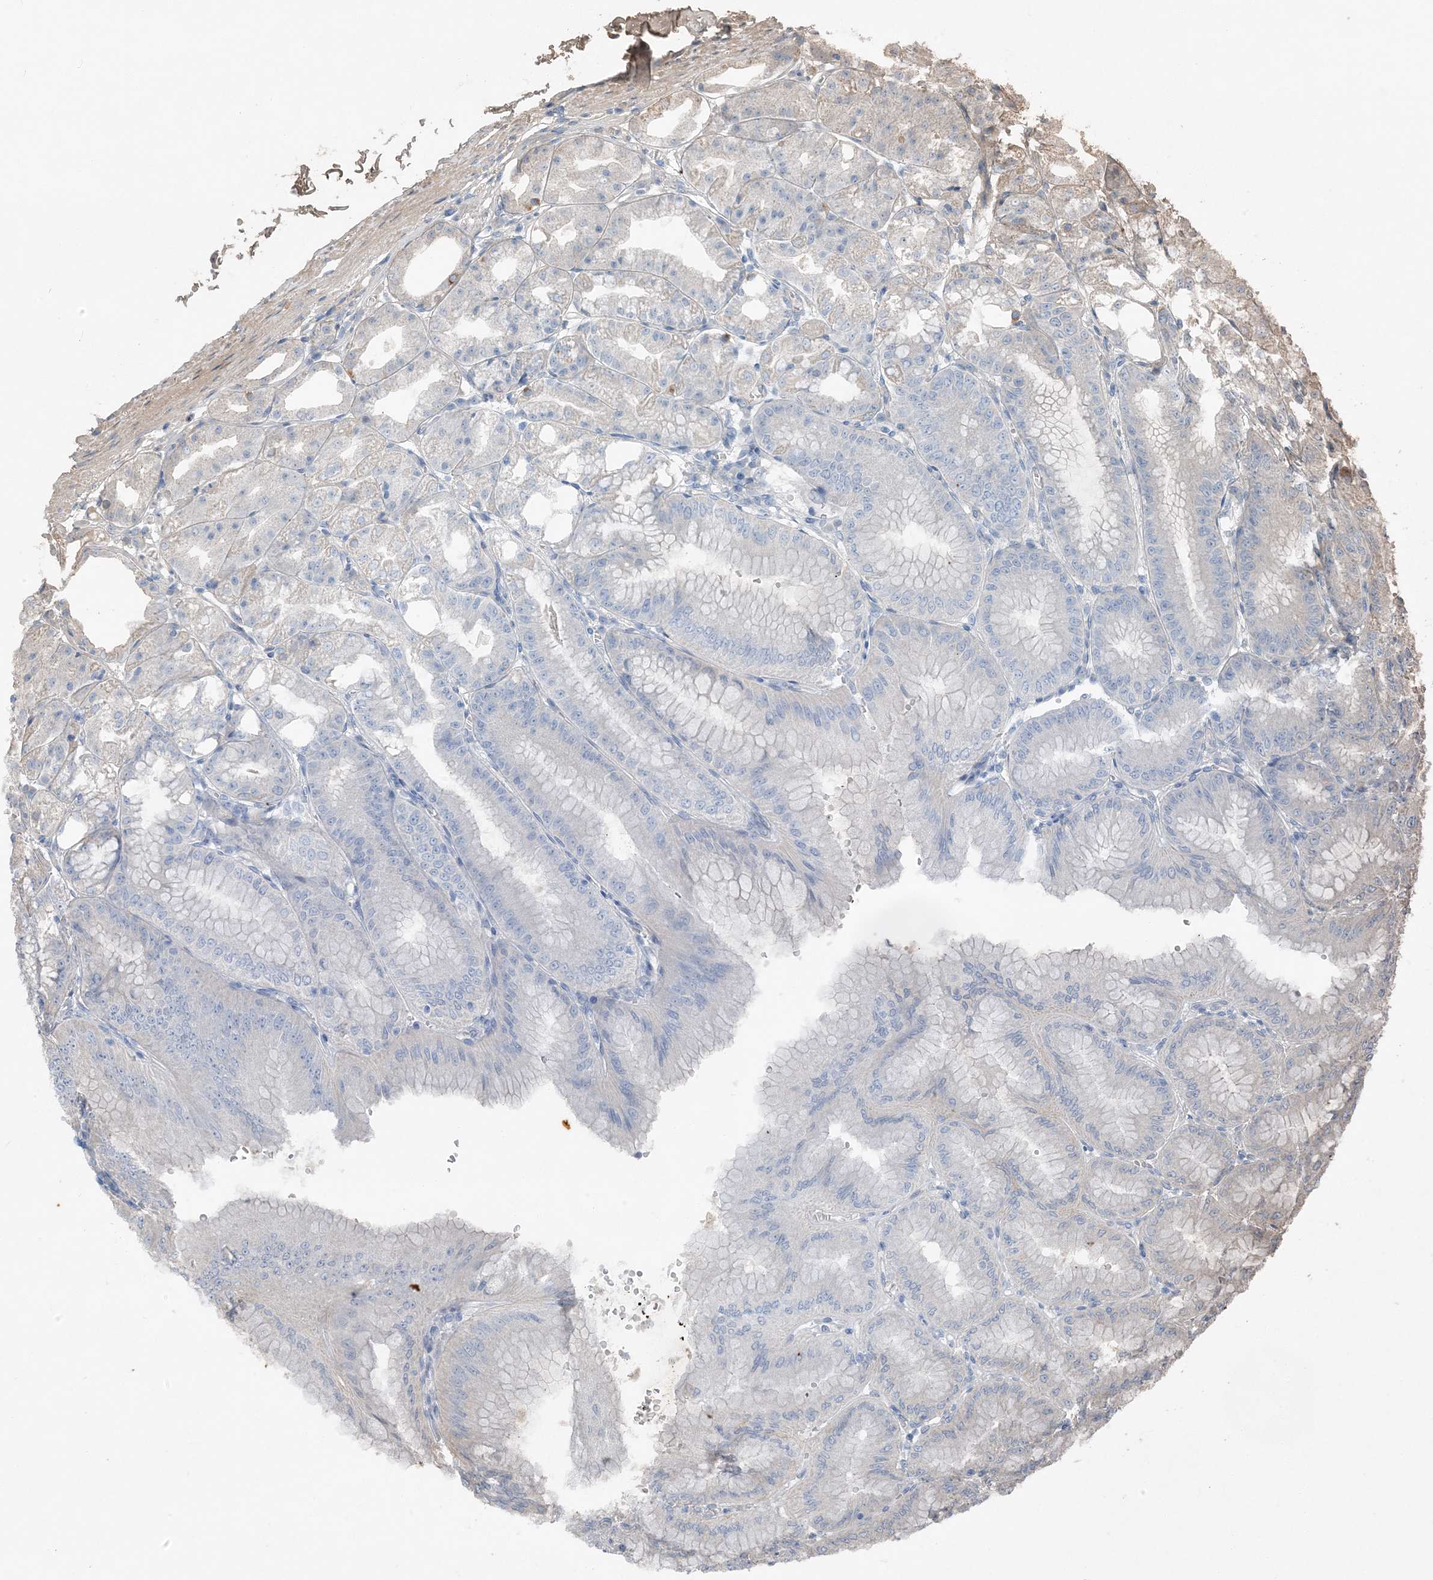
{"staining": {"intensity": "weak", "quantity": "<25%", "location": "cytoplasmic/membranous"}, "tissue": "stomach", "cell_type": "Glandular cells", "image_type": "normal", "snomed": [{"axis": "morphology", "description": "Normal tissue, NOS"}, {"axis": "topography", "description": "Stomach, lower"}], "caption": "The immunohistochemistry histopathology image has no significant staining in glandular cells of stomach. The staining is performed using DAB (3,3'-diaminobenzidine) brown chromogen with nuclei counter-stained in using hematoxylin.", "gene": "NCOA7", "patient": {"sex": "male", "age": 71}}